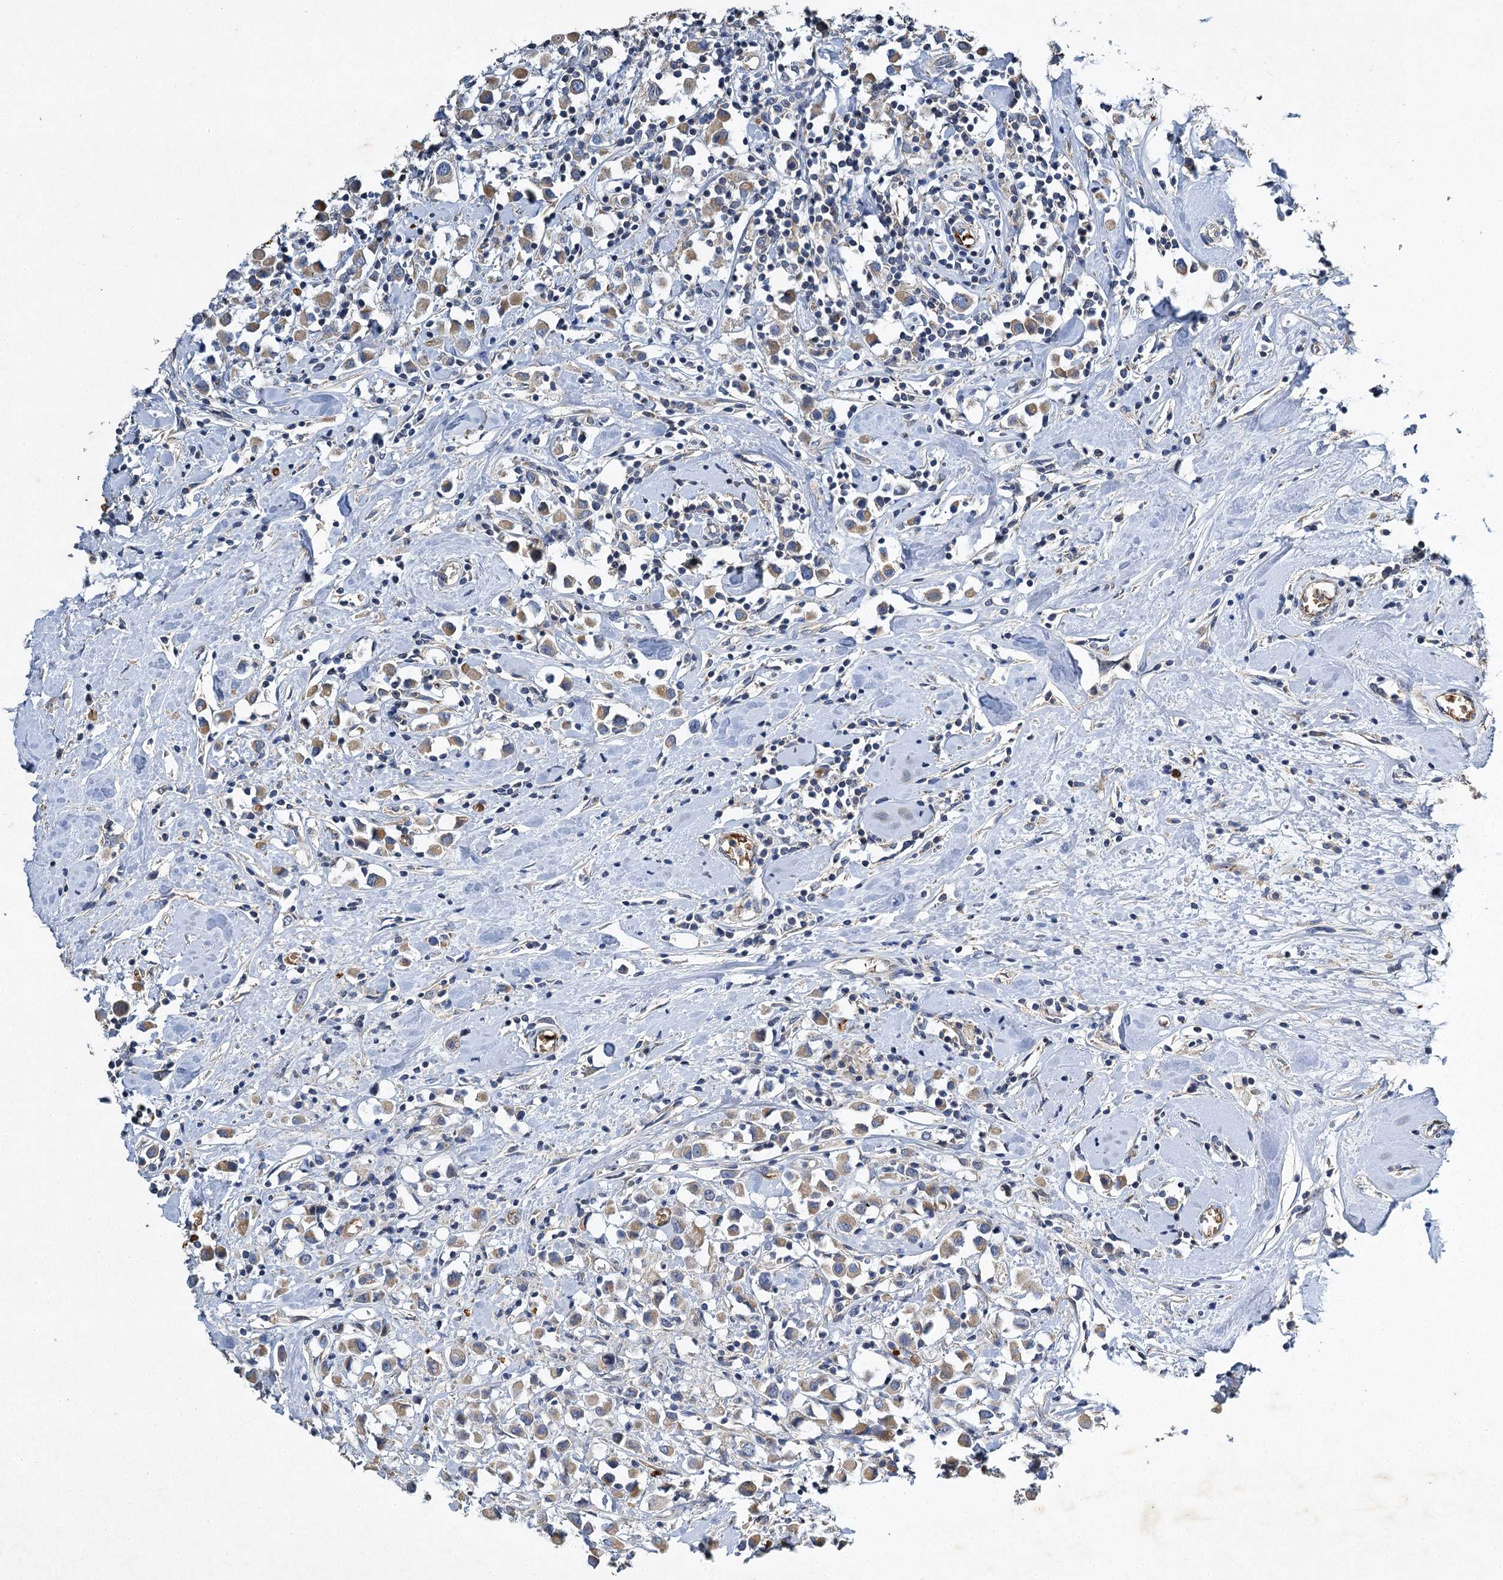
{"staining": {"intensity": "moderate", "quantity": ">75%", "location": "cytoplasmic/membranous"}, "tissue": "breast cancer", "cell_type": "Tumor cells", "image_type": "cancer", "snomed": [{"axis": "morphology", "description": "Duct carcinoma"}, {"axis": "topography", "description": "Breast"}], "caption": "Immunohistochemical staining of breast cancer (invasive ductal carcinoma) exhibits moderate cytoplasmic/membranous protein positivity in about >75% of tumor cells.", "gene": "BCS1L", "patient": {"sex": "female", "age": 61}}